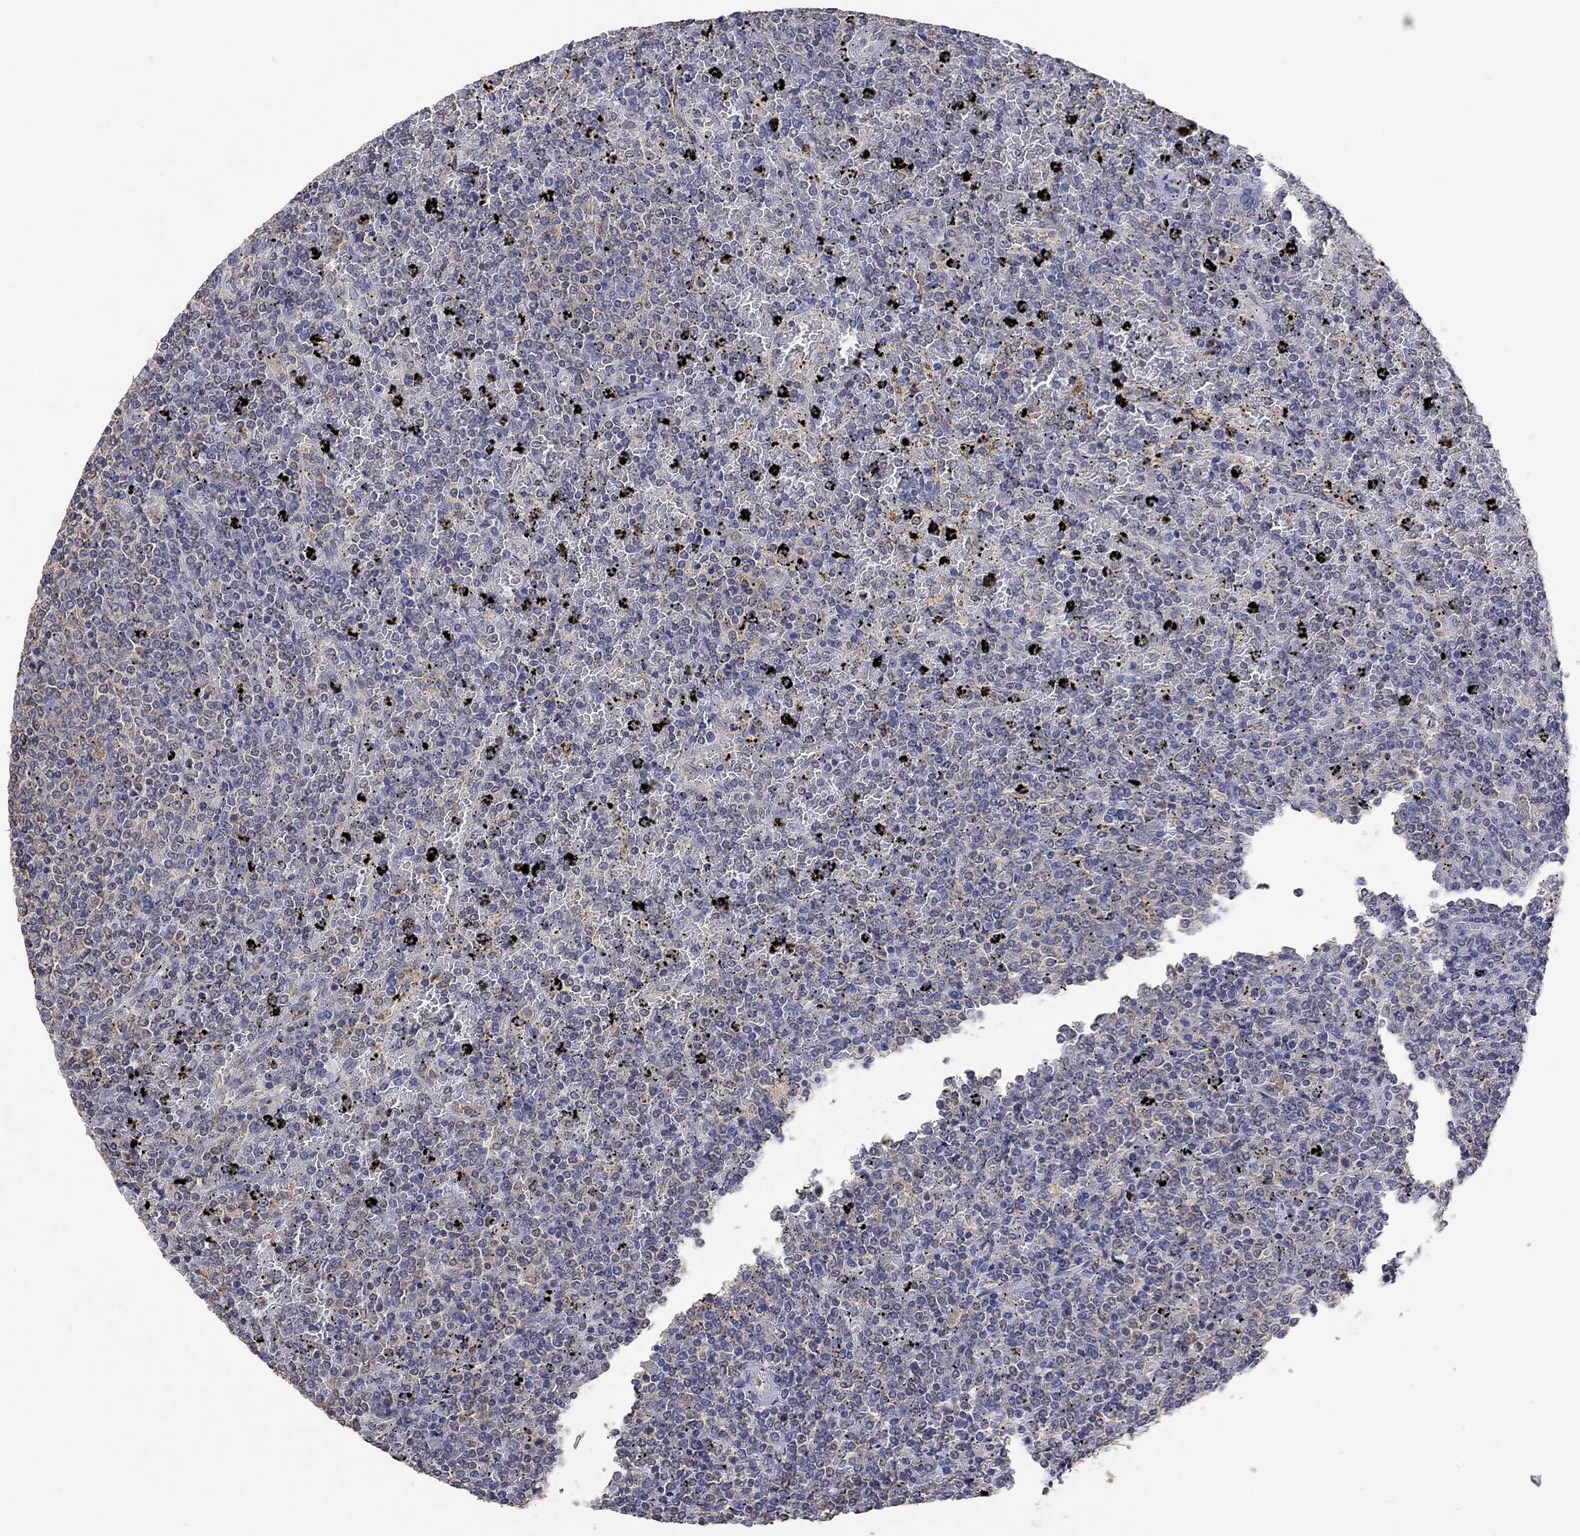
{"staining": {"intensity": "negative", "quantity": "none", "location": "none"}, "tissue": "lymphoma", "cell_type": "Tumor cells", "image_type": "cancer", "snomed": [{"axis": "morphology", "description": "Malignant lymphoma, non-Hodgkin's type, Low grade"}, {"axis": "topography", "description": "Spleen"}], "caption": "Tumor cells show no significant protein positivity in malignant lymphoma, non-Hodgkin's type (low-grade).", "gene": "PTPN20", "patient": {"sex": "female", "age": 77}}